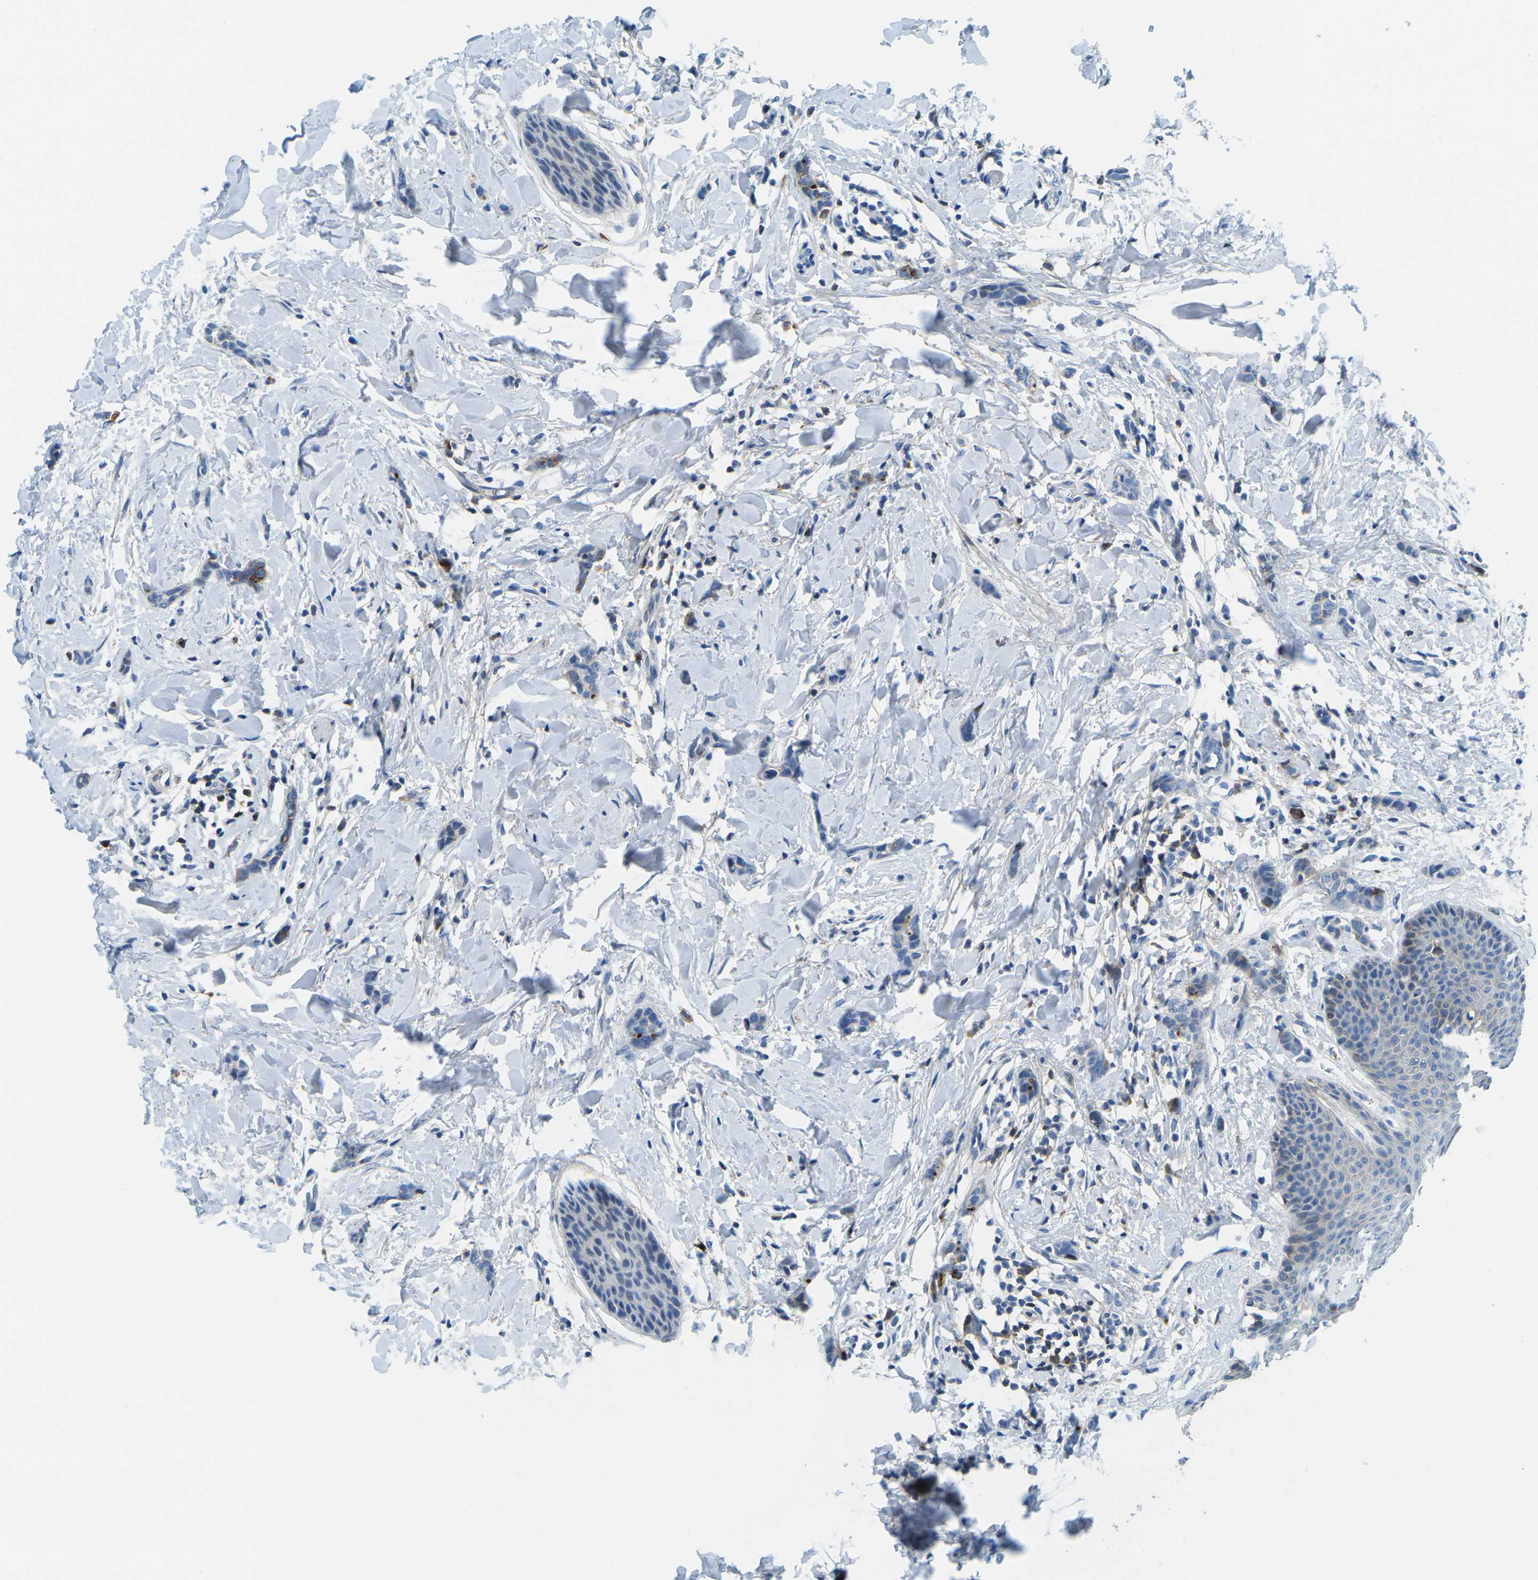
{"staining": {"intensity": "moderate", "quantity": "<25%", "location": "cytoplasmic/membranous"}, "tissue": "breast cancer", "cell_type": "Tumor cells", "image_type": "cancer", "snomed": [{"axis": "morphology", "description": "Lobular carcinoma"}, {"axis": "topography", "description": "Skin"}, {"axis": "topography", "description": "Breast"}], "caption": "Human breast cancer (lobular carcinoma) stained for a protein (brown) demonstrates moderate cytoplasmic/membranous positive expression in about <25% of tumor cells.", "gene": "CFB", "patient": {"sex": "female", "age": 46}}